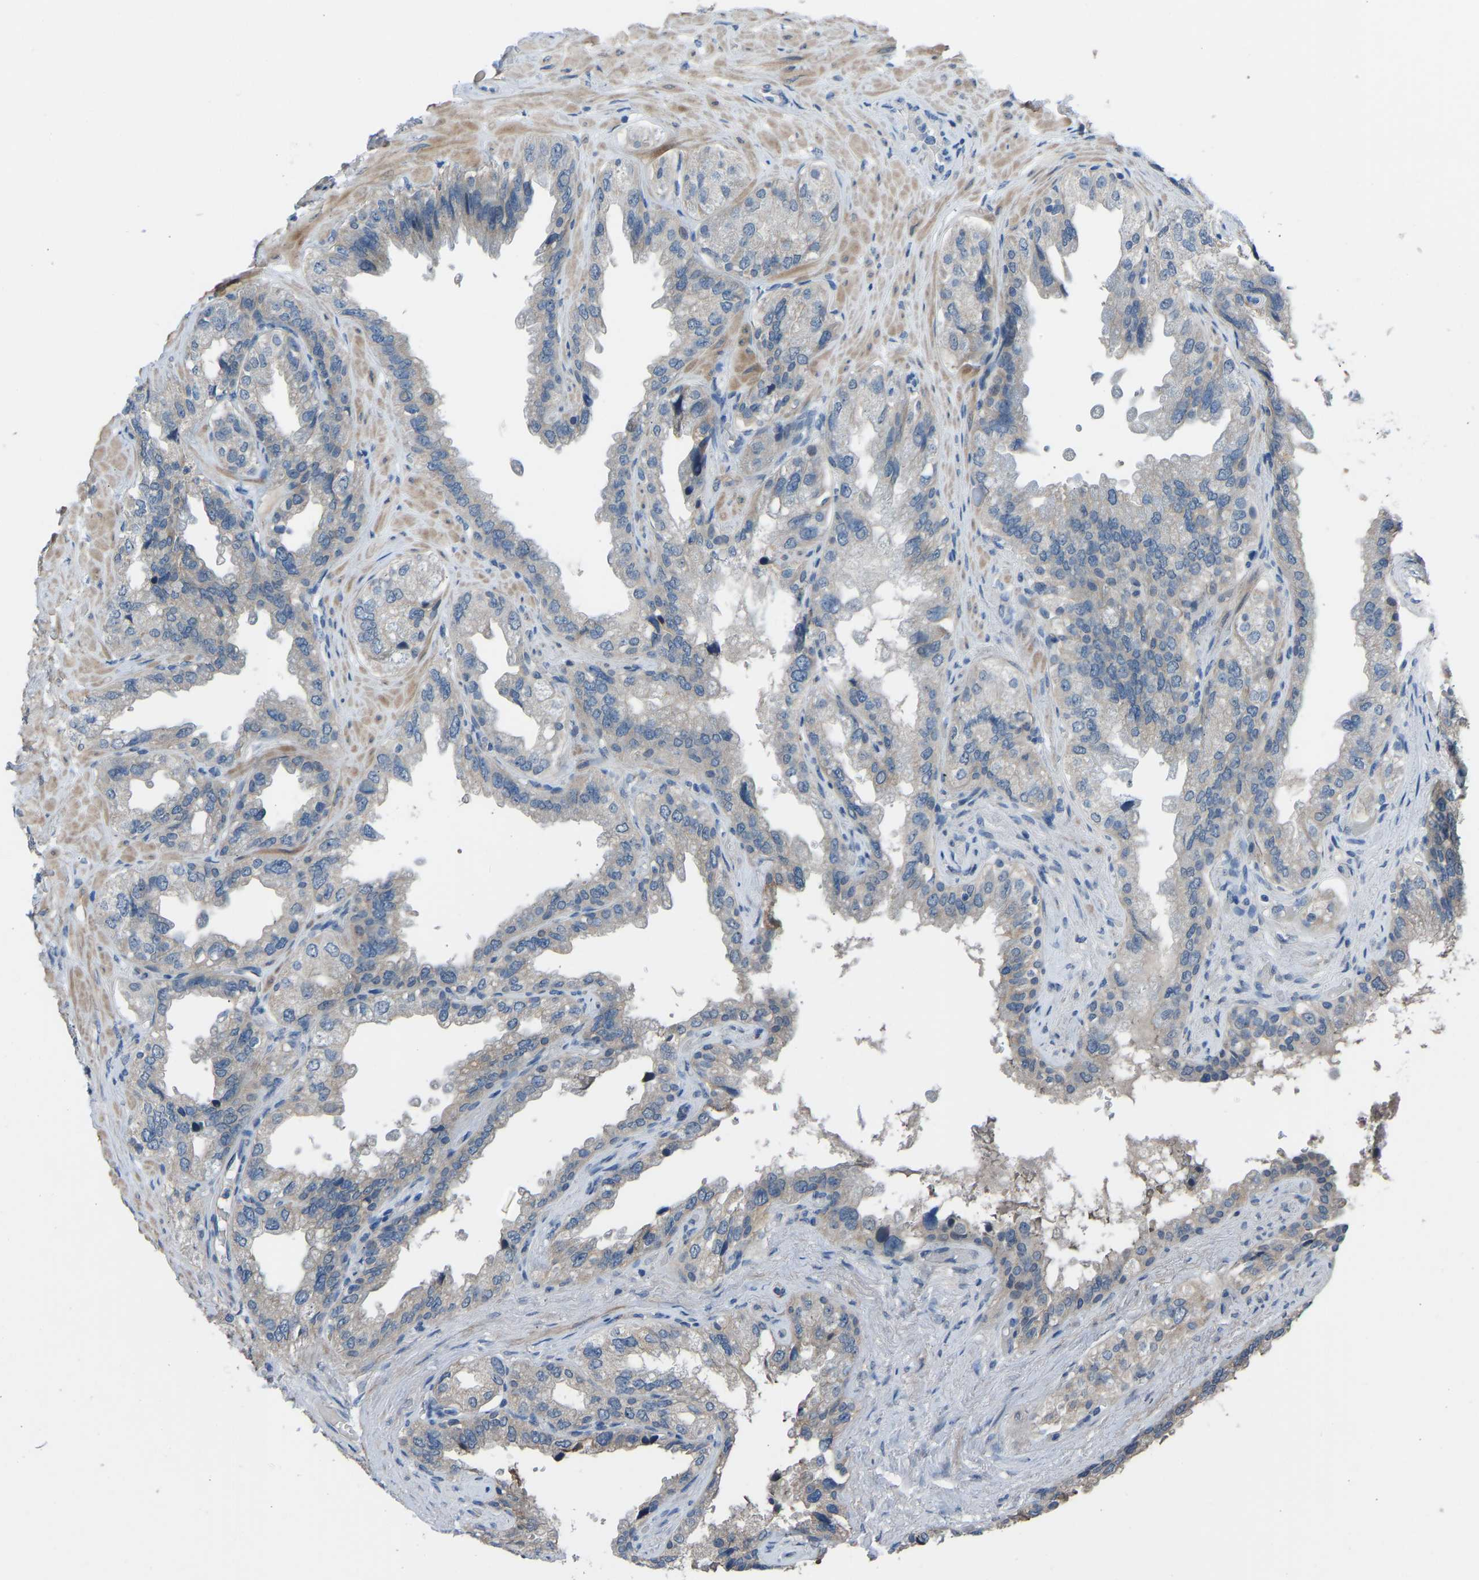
{"staining": {"intensity": "negative", "quantity": "none", "location": "none"}, "tissue": "seminal vesicle", "cell_type": "Glandular cells", "image_type": "normal", "snomed": [{"axis": "morphology", "description": "Normal tissue, NOS"}, {"axis": "topography", "description": "Seminal veicle"}], "caption": "The photomicrograph demonstrates no staining of glandular cells in normal seminal vesicle. Brightfield microscopy of IHC stained with DAB (3,3'-diaminobenzidine) (brown) and hematoxylin (blue), captured at high magnification.", "gene": "CDK2AP1", "patient": {"sex": "male", "age": 68}}